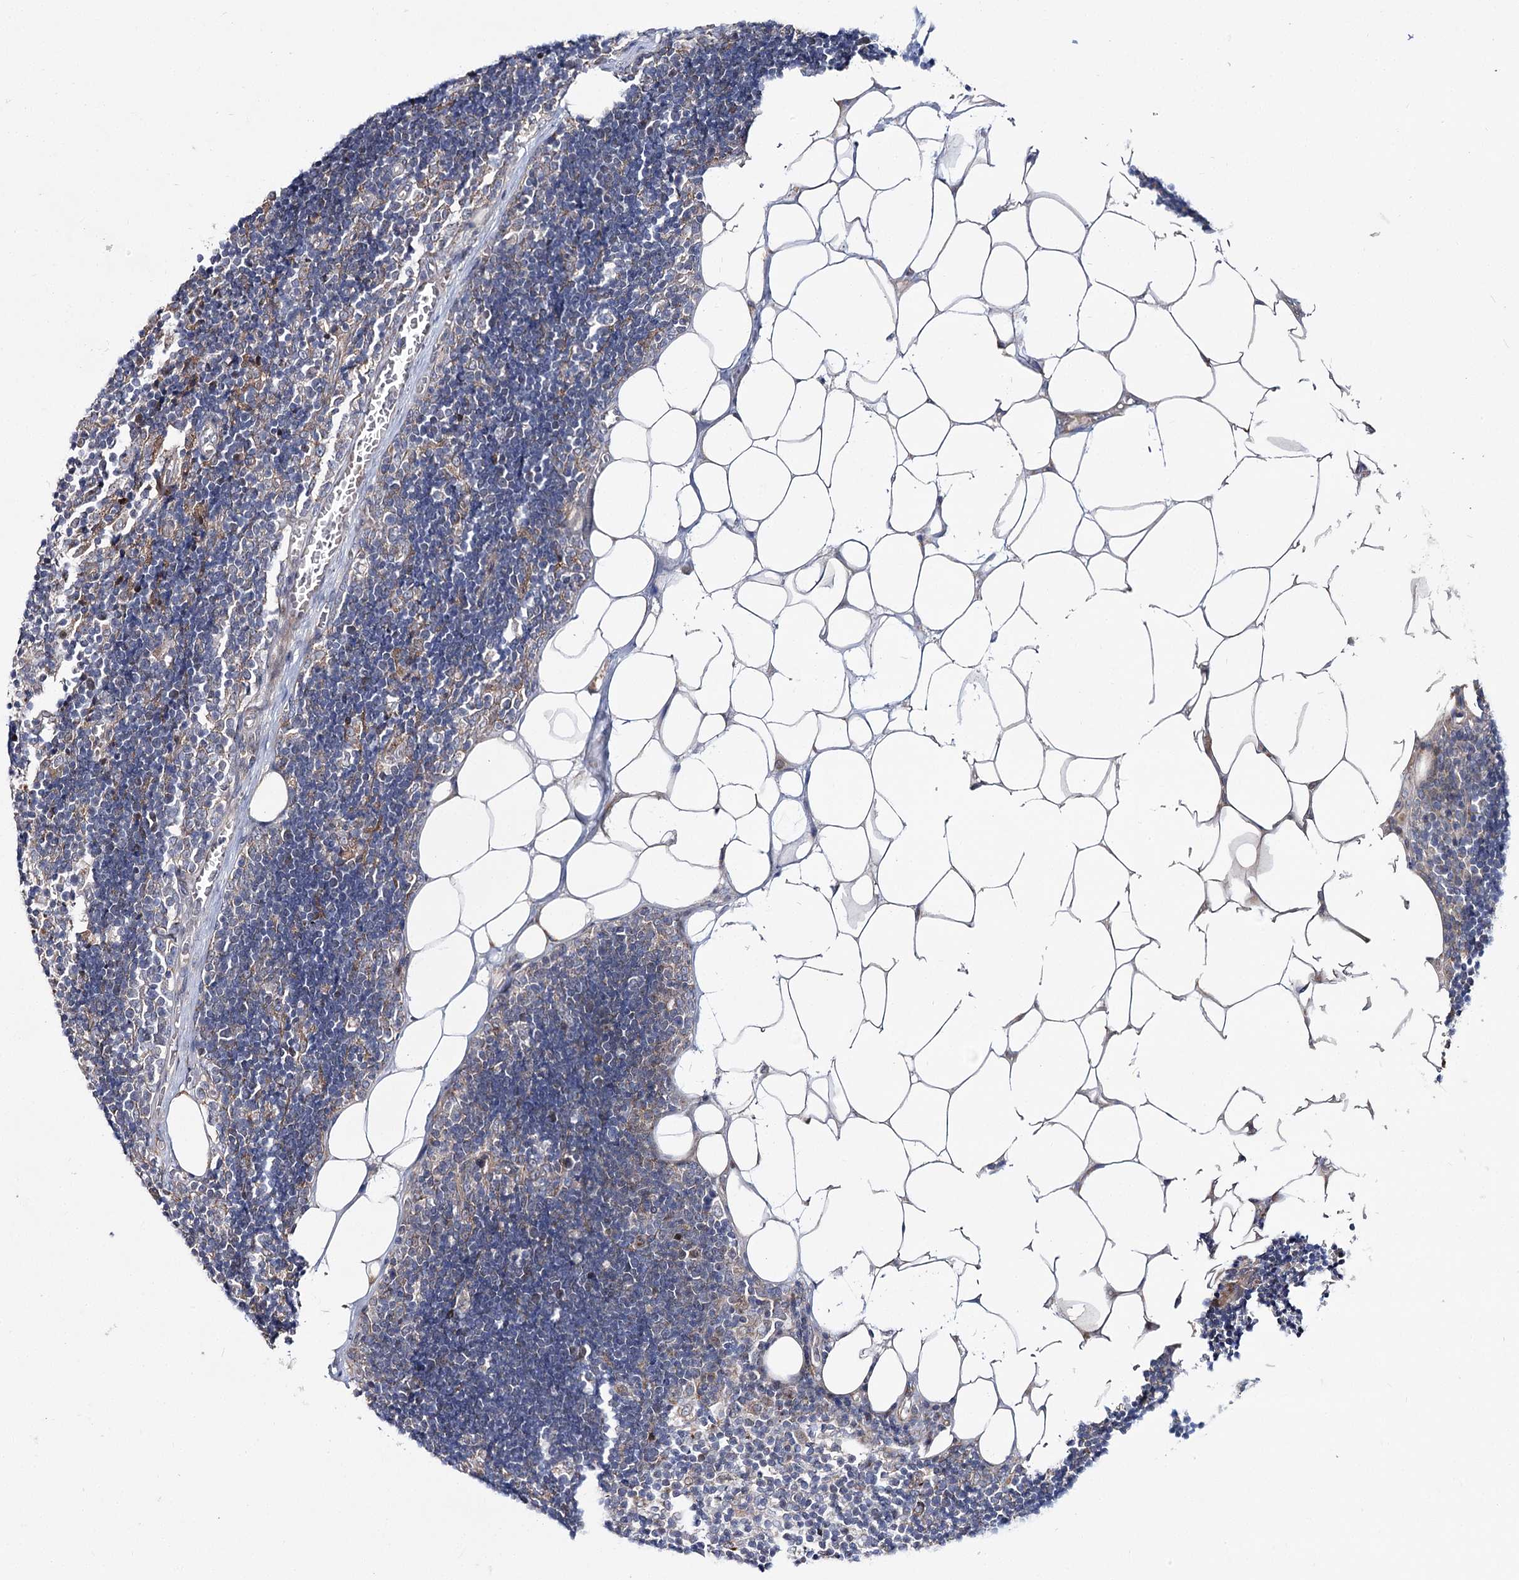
{"staining": {"intensity": "negative", "quantity": "none", "location": "none"}, "tissue": "lymph node", "cell_type": "Germinal center cells", "image_type": "normal", "snomed": [{"axis": "morphology", "description": "Normal tissue, NOS"}, {"axis": "topography", "description": "Lymph node"}], "caption": "Human lymph node stained for a protein using IHC exhibits no staining in germinal center cells.", "gene": "ARHGAP32", "patient": {"sex": "male", "age": 33}}